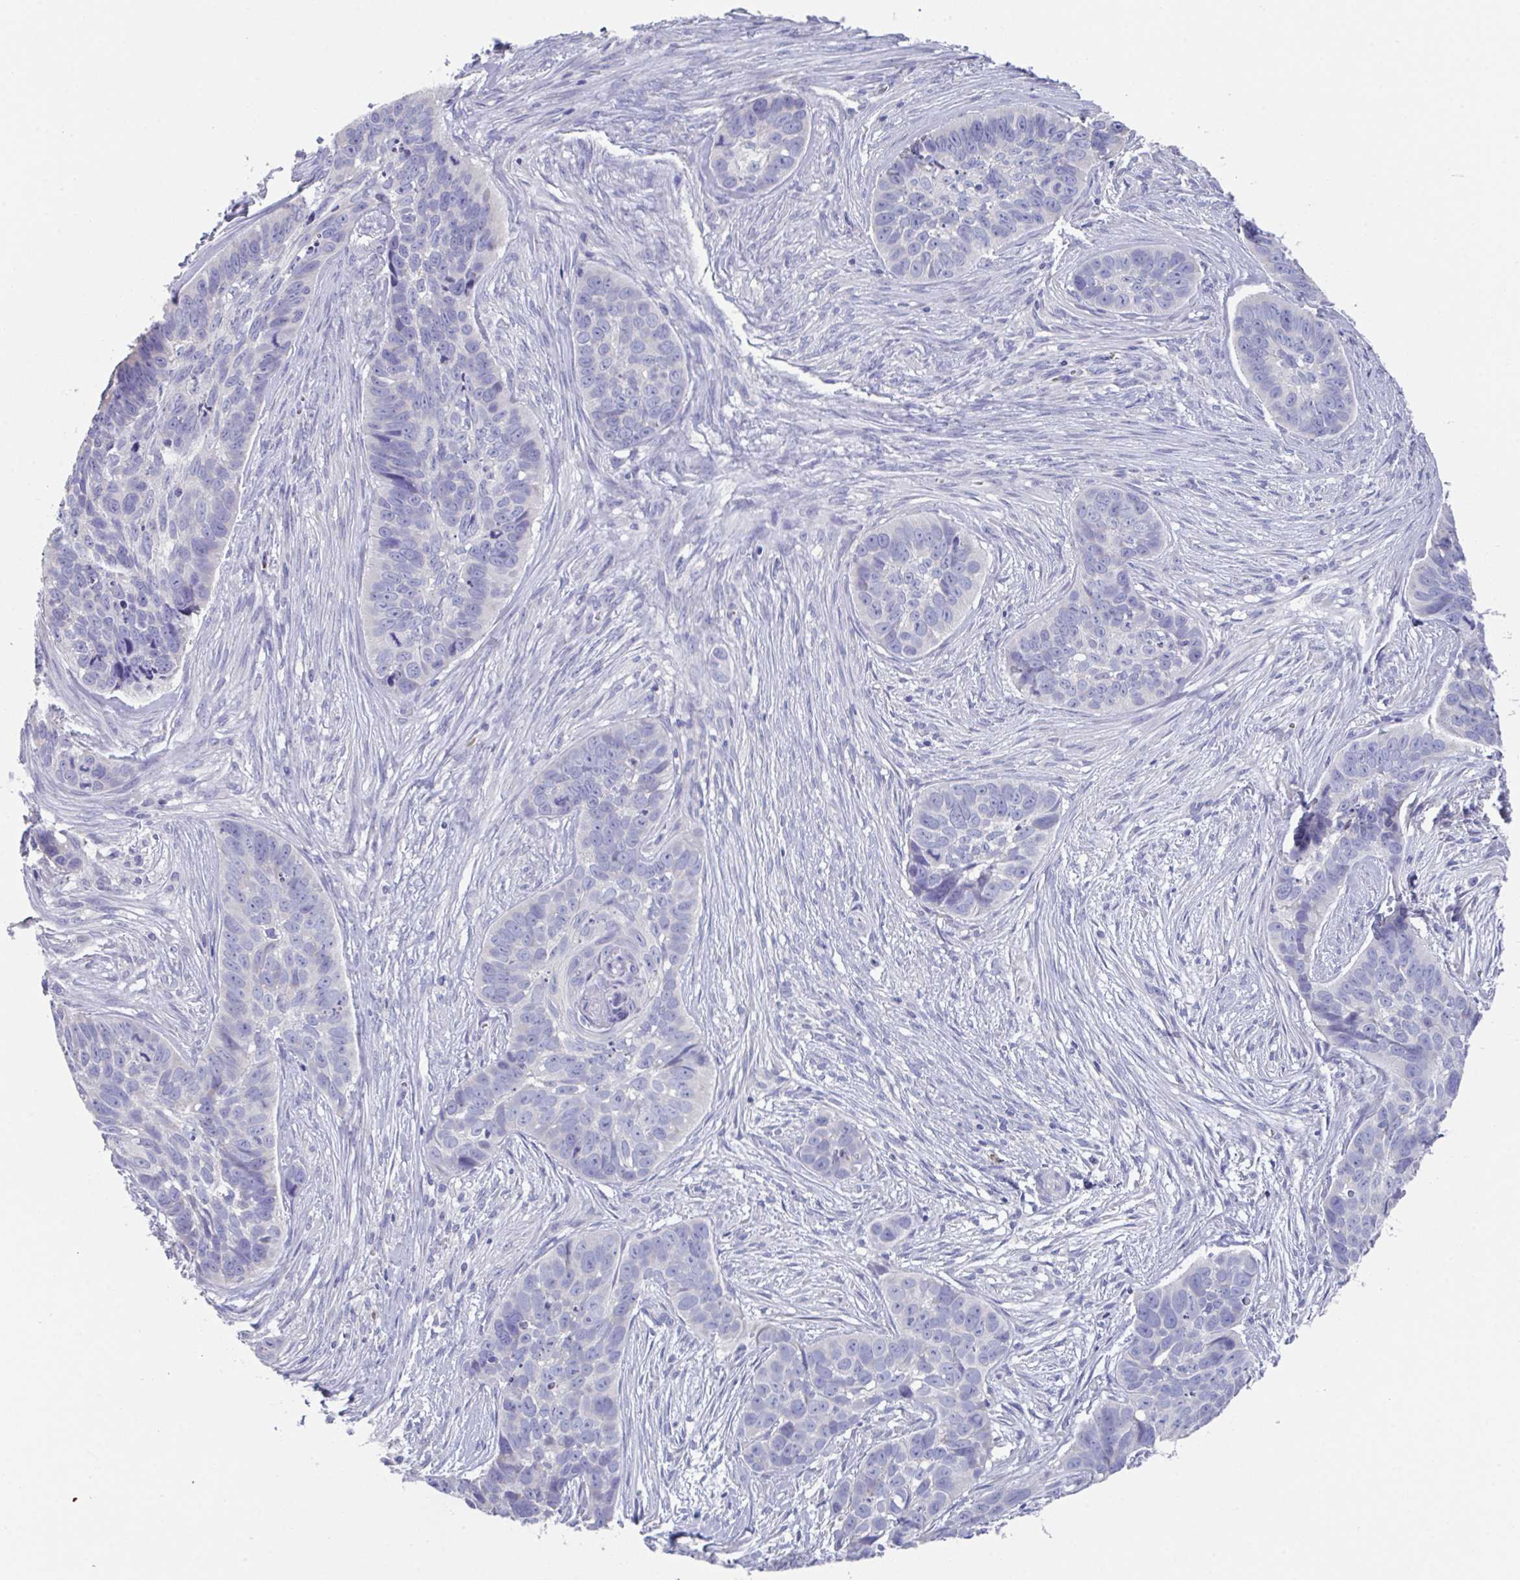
{"staining": {"intensity": "negative", "quantity": "none", "location": "none"}, "tissue": "skin cancer", "cell_type": "Tumor cells", "image_type": "cancer", "snomed": [{"axis": "morphology", "description": "Basal cell carcinoma"}, {"axis": "topography", "description": "Skin"}], "caption": "A photomicrograph of human skin cancer is negative for staining in tumor cells. Brightfield microscopy of immunohistochemistry (IHC) stained with DAB (3,3'-diaminobenzidine) (brown) and hematoxylin (blue), captured at high magnification.", "gene": "LRRC58", "patient": {"sex": "female", "age": 82}}